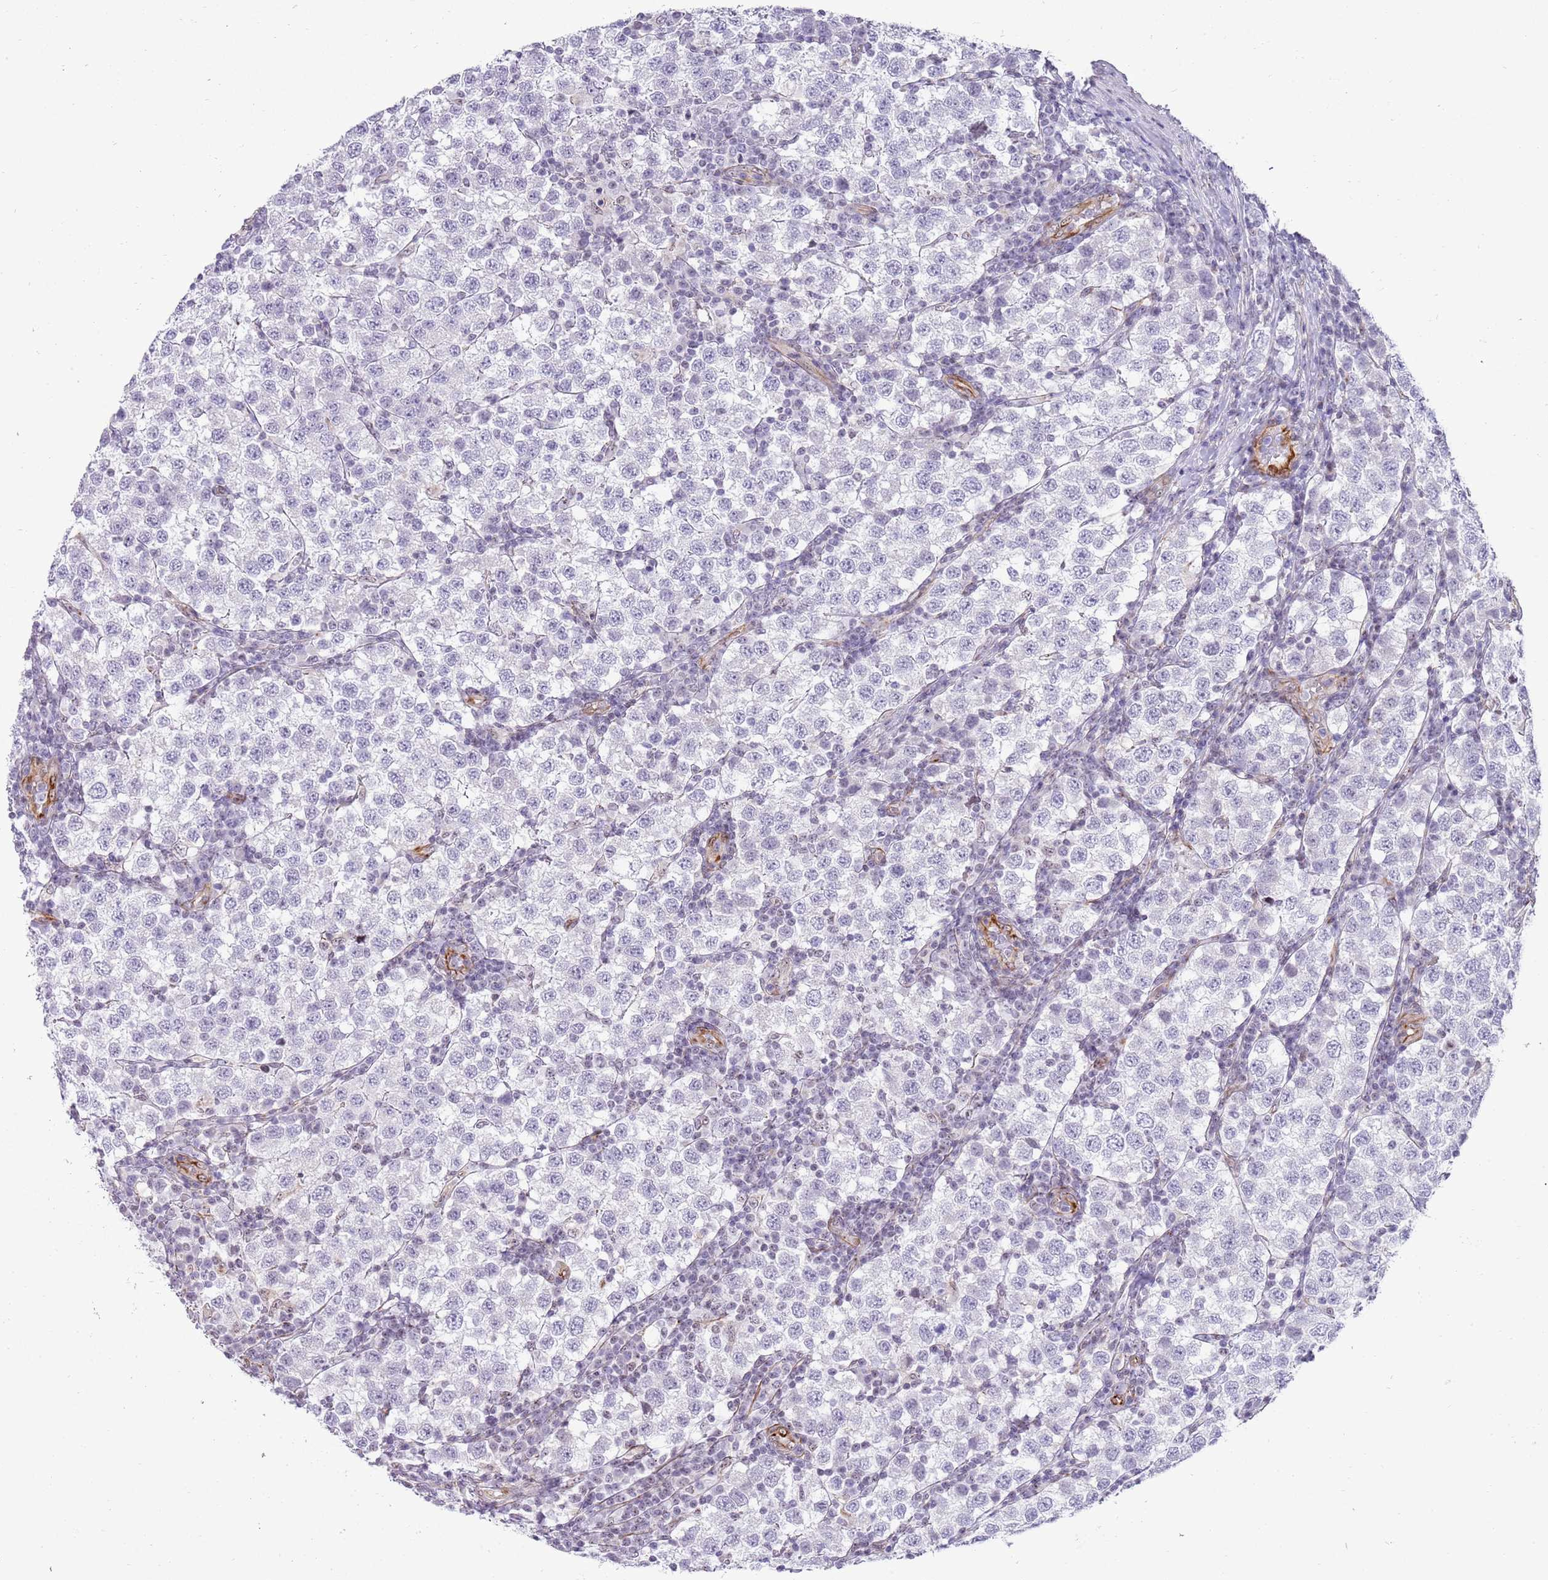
{"staining": {"intensity": "negative", "quantity": "none", "location": "none"}, "tissue": "testis cancer", "cell_type": "Tumor cells", "image_type": "cancer", "snomed": [{"axis": "morphology", "description": "Seminoma, NOS"}, {"axis": "topography", "description": "Testis"}], "caption": "Protein analysis of seminoma (testis) shows no significant positivity in tumor cells. The staining is performed using DAB (3,3'-diaminobenzidine) brown chromogen with nuclei counter-stained in using hematoxylin.", "gene": "NBPF3", "patient": {"sex": "male", "age": 34}}